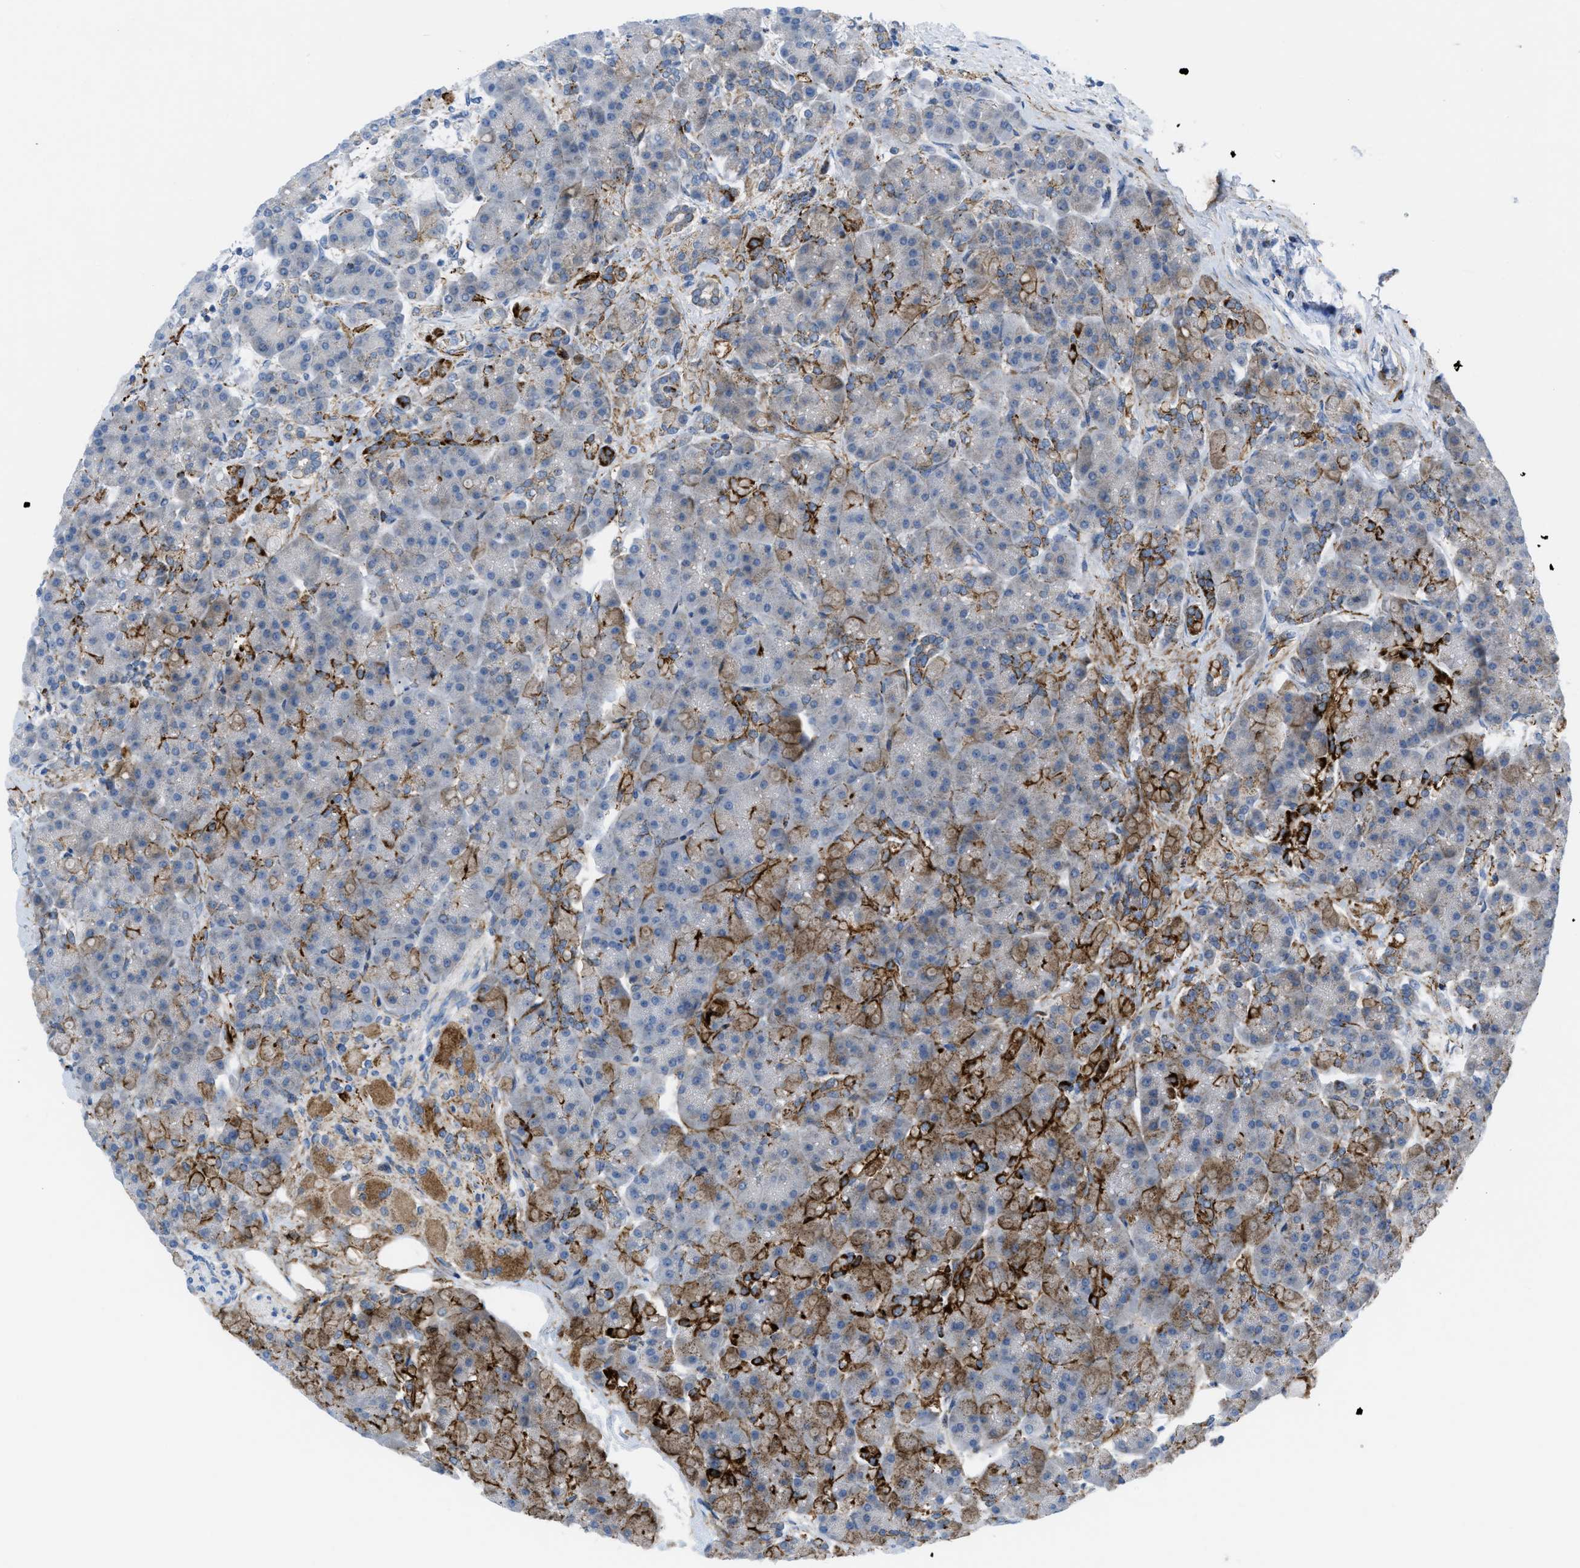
{"staining": {"intensity": "strong", "quantity": "<25%", "location": "cytoplasmic/membranous"}, "tissue": "pancreas", "cell_type": "Exocrine glandular cells", "image_type": "normal", "snomed": [{"axis": "morphology", "description": "Normal tissue, NOS"}, {"axis": "topography", "description": "Pancreas"}], "caption": "Brown immunohistochemical staining in normal pancreas demonstrates strong cytoplasmic/membranous positivity in approximately <25% of exocrine glandular cells.", "gene": "RBBP9", "patient": {"sex": "female", "age": 70}}